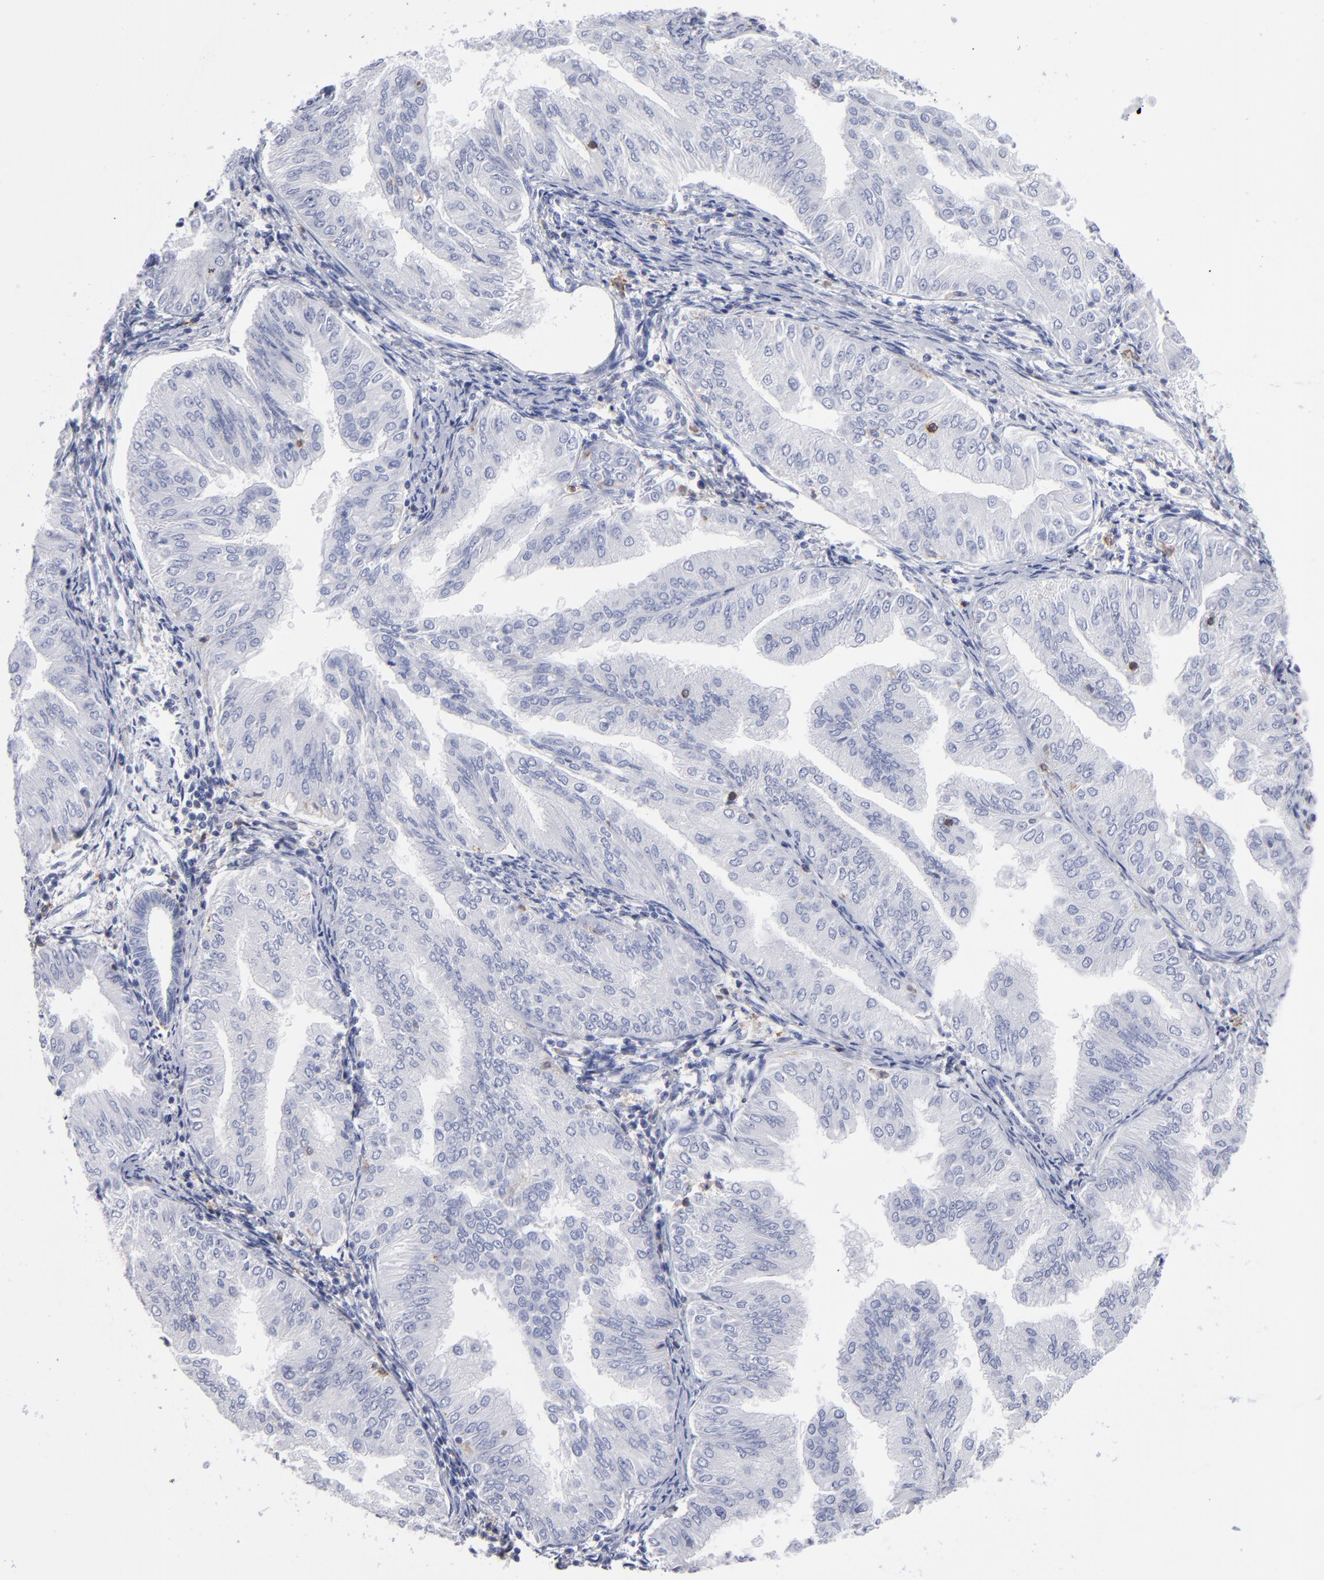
{"staining": {"intensity": "negative", "quantity": "none", "location": "none"}, "tissue": "endometrial cancer", "cell_type": "Tumor cells", "image_type": "cancer", "snomed": [{"axis": "morphology", "description": "Adenocarcinoma, NOS"}, {"axis": "topography", "description": "Endometrium"}], "caption": "High magnification brightfield microscopy of endometrial cancer stained with DAB (3,3'-diaminobenzidine) (brown) and counterstained with hematoxylin (blue): tumor cells show no significant positivity.", "gene": "LAT2", "patient": {"sex": "female", "age": 53}}